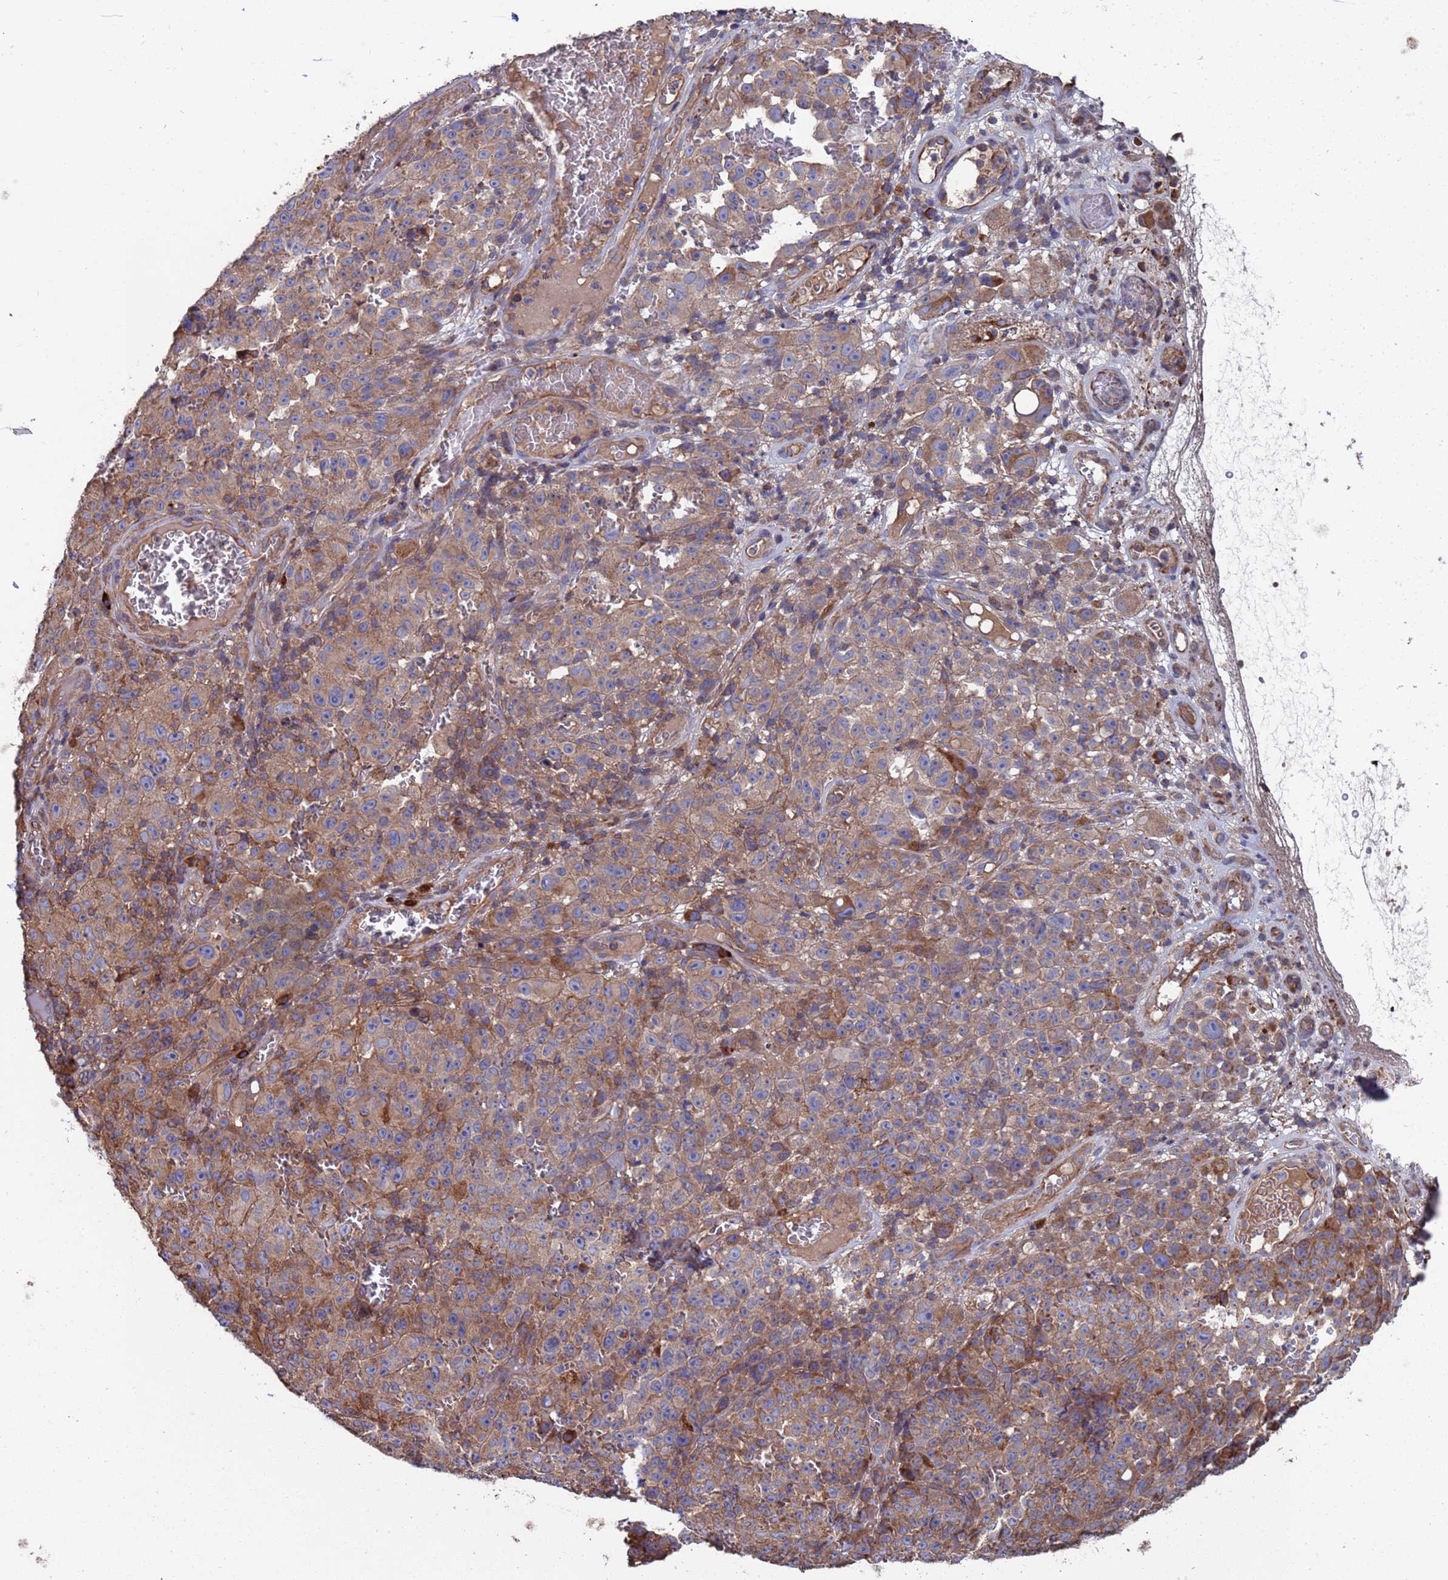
{"staining": {"intensity": "moderate", "quantity": ">75%", "location": "cytoplasmic/membranous"}, "tissue": "melanoma", "cell_type": "Tumor cells", "image_type": "cancer", "snomed": [{"axis": "morphology", "description": "Malignant melanoma, NOS"}, {"axis": "topography", "description": "Skin"}], "caption": "Moderate cytoplasmic/membranous protein expression is identified in approximately >75% of tumor cells in malignant melanoma. Nuclei are stained in blue.", "gene": "PYCR1", "patient": {"sex": "female", "age": 82}}